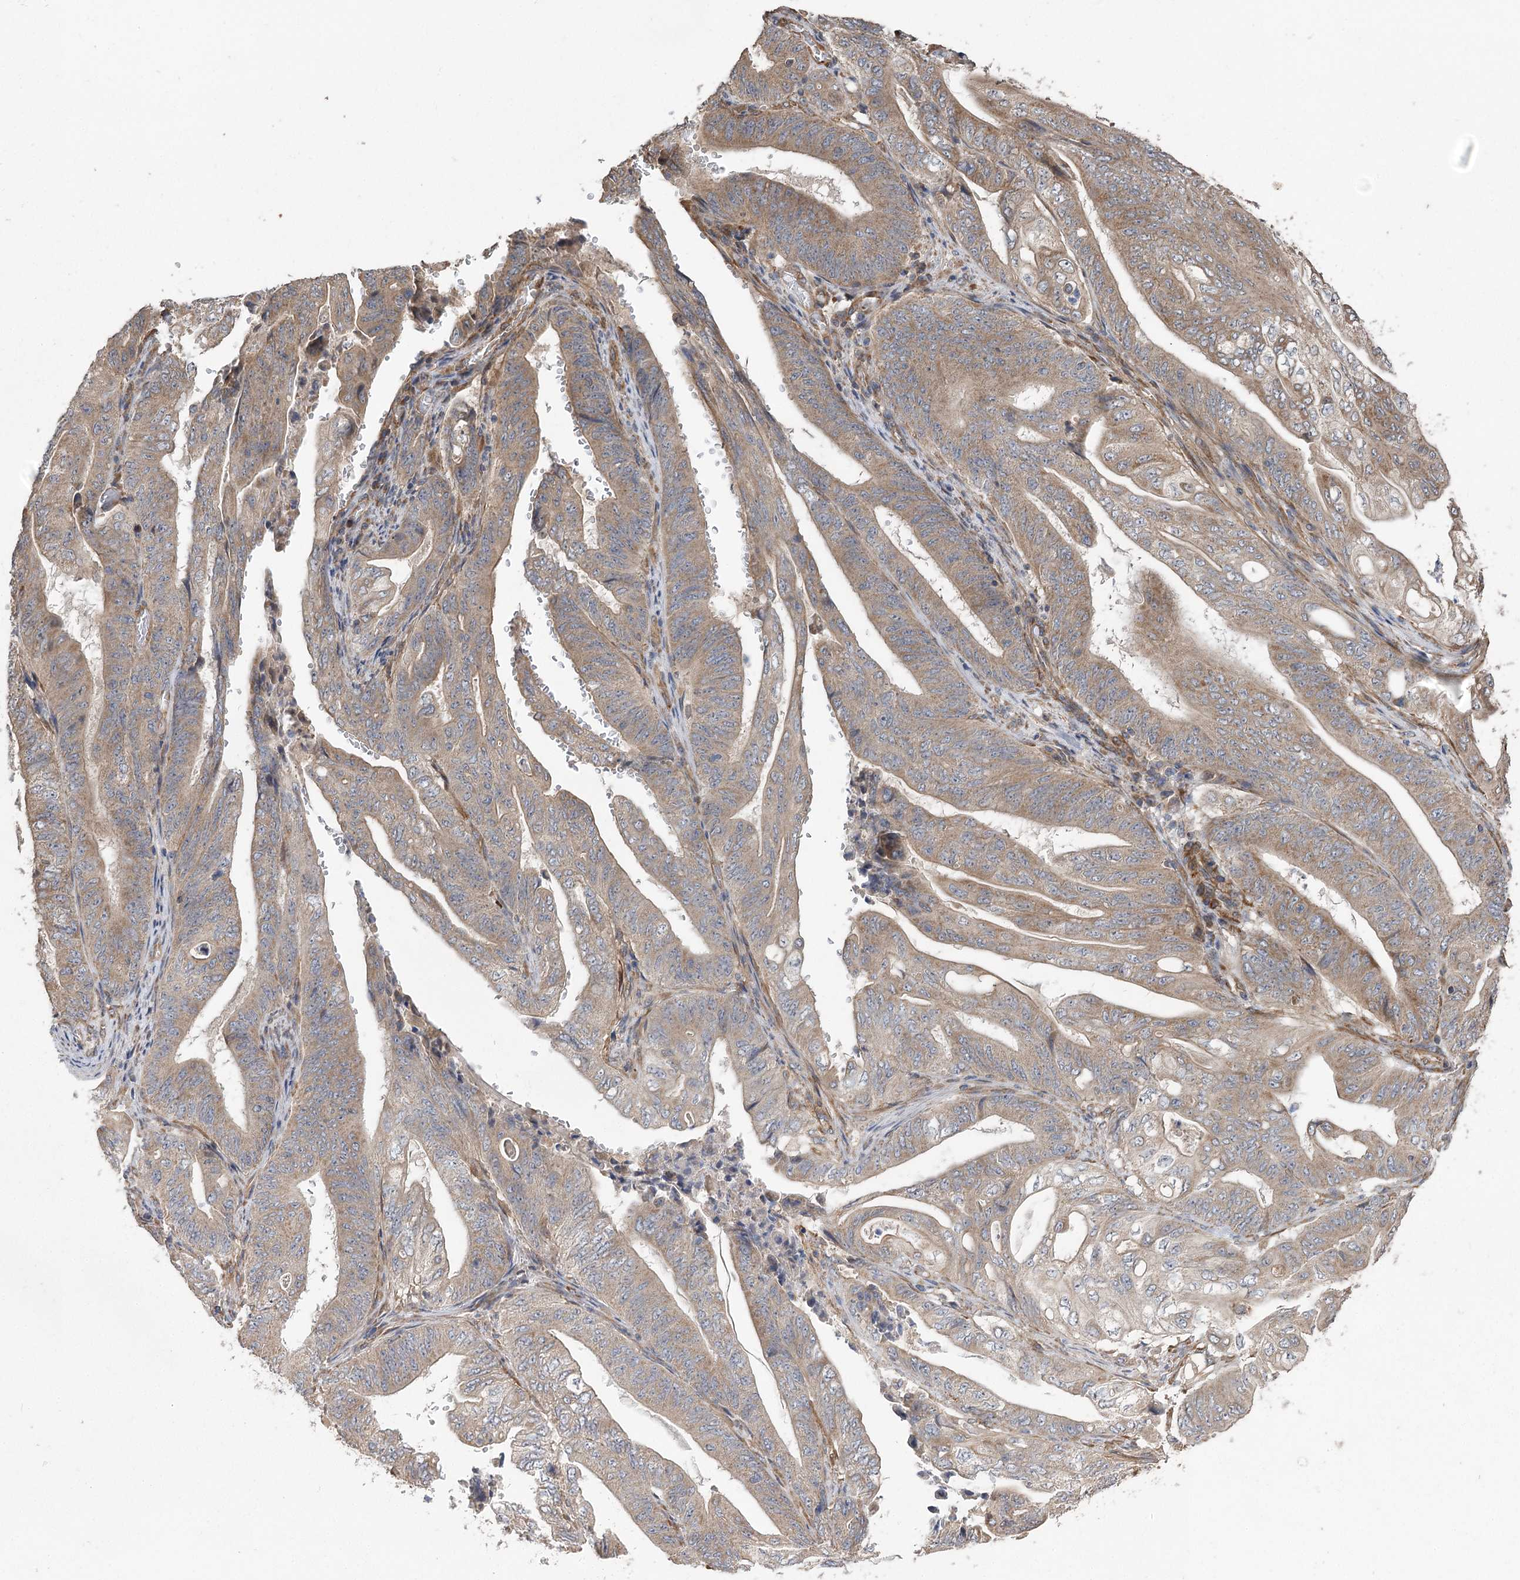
{"staining": {"intensity": "moderate", "quantity": ">75%", "location": "cytoplasmic/membranous"}, "tissue": "stomach cancer", "cell_type": "Tumor cells", "image_type": "cancer", "snomed": [{"axis": "morphology", "description": "Adenocarcinoma, NOS"}, {"axis": "topography", "description": "Stomach"}], "caption": "DAB immunohistochemical staining of human adenocarcinoma (stomach) demonstrates moderate cytoplasmic/membranous protein expression in about >75% of tumor cells.", "gene": "RWDD4", "patient": {"sex": "female", "age": 73}}